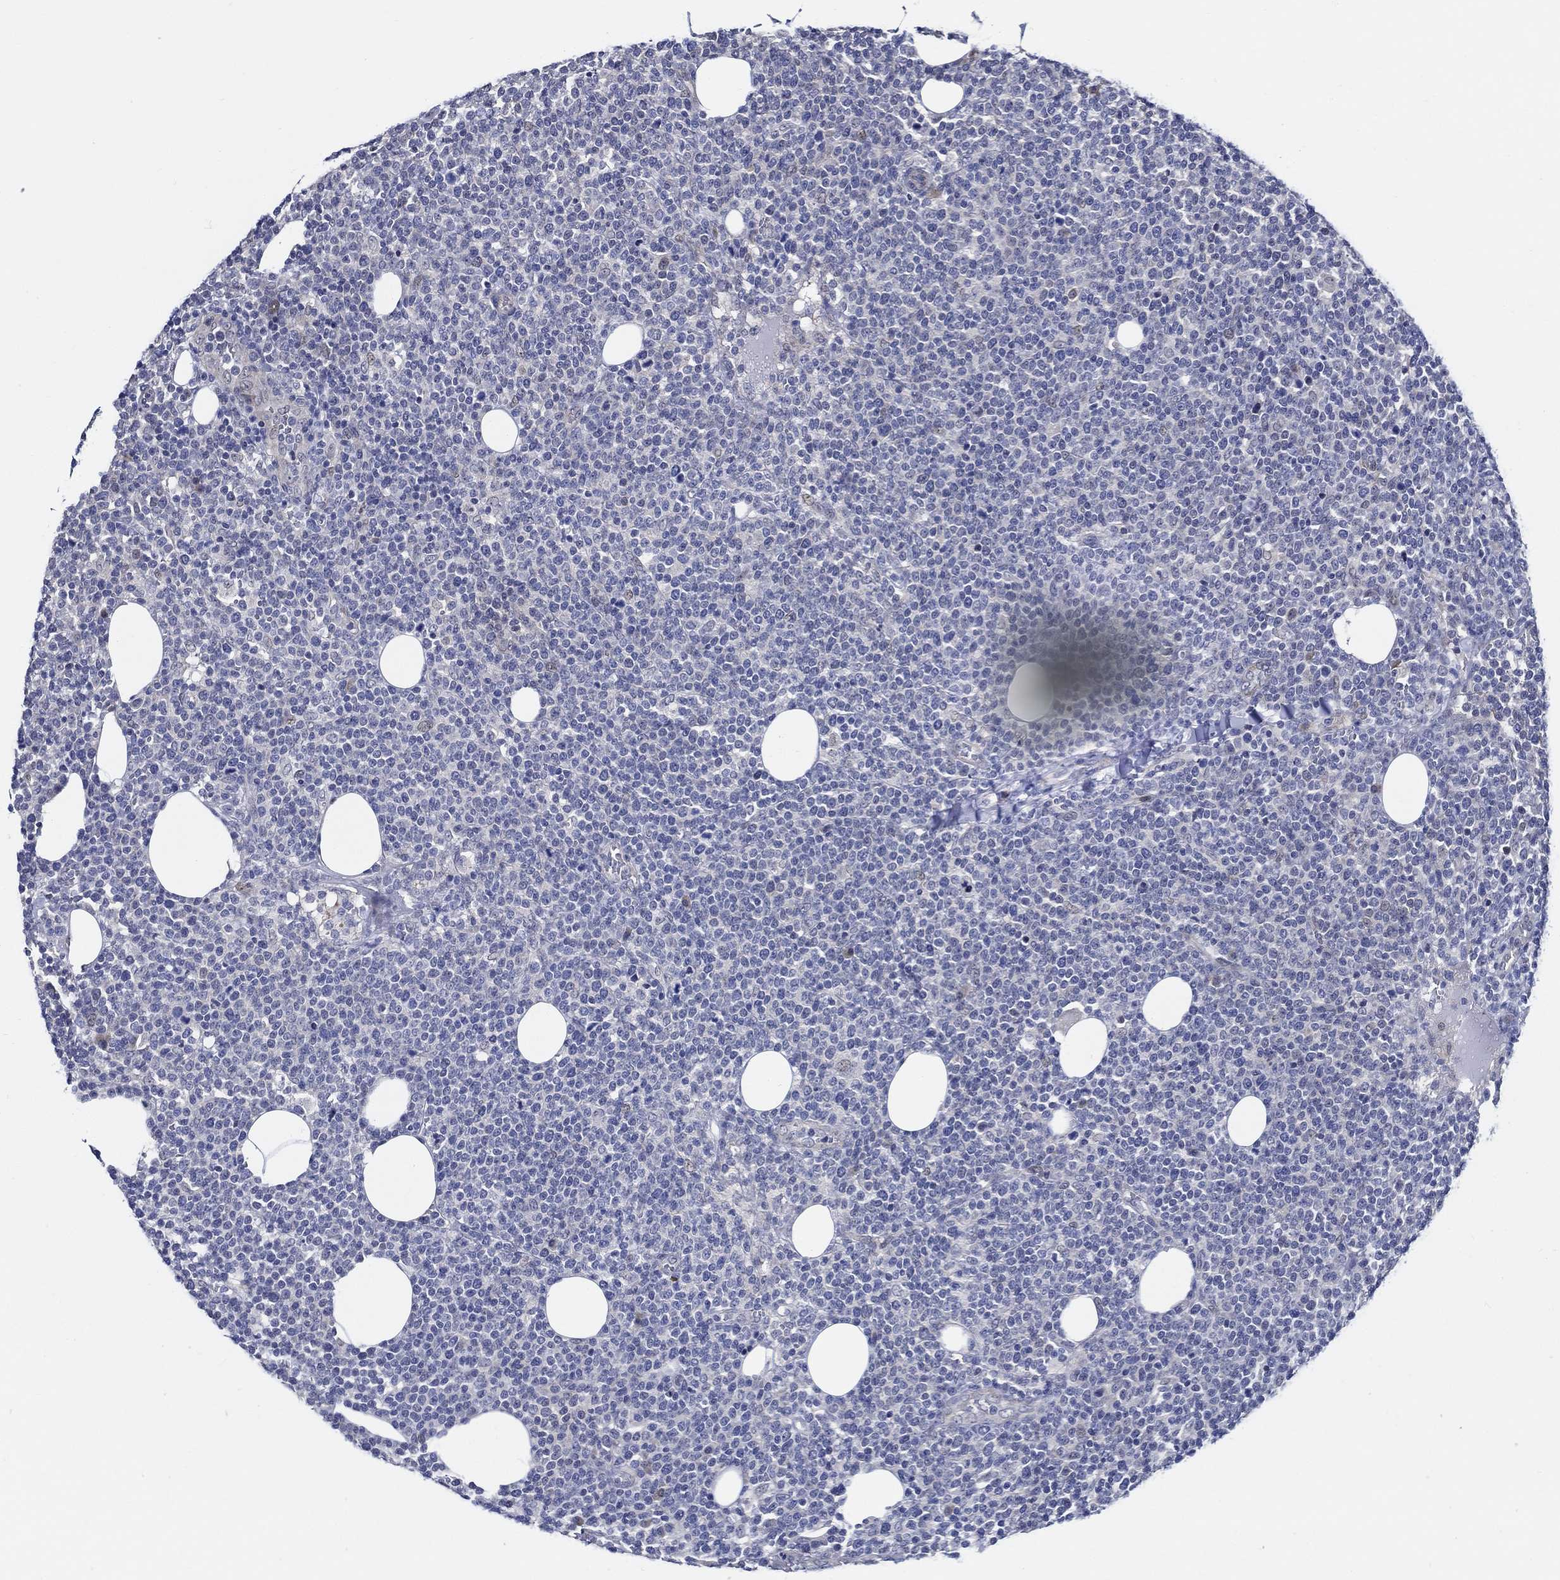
{"staining": {"intensity": "negative", "quantity": "none", "location": "none"}, "tissue": "lymphoma", "cell_type": "Tumor cells", "image_type": "cancer", "snomed": [{"axis": "morphology", "description": "Malignant lymphoma, non-Hodgkin's type, High grade"}, {"axis": "topography", "description": "Lymph node"}], "caption": "Immunohistochemistry (IHC) of malignant lymphoma, non-Hodgkin's type (high-grade) displays no staining in tumor cells. Brightfield microscopy of IHC stained with DAB (brown) and hematoxylin (blue), captured at high magnification.", "gene": "C8orf48", "patient": {"sex": "male", "age": 61}}